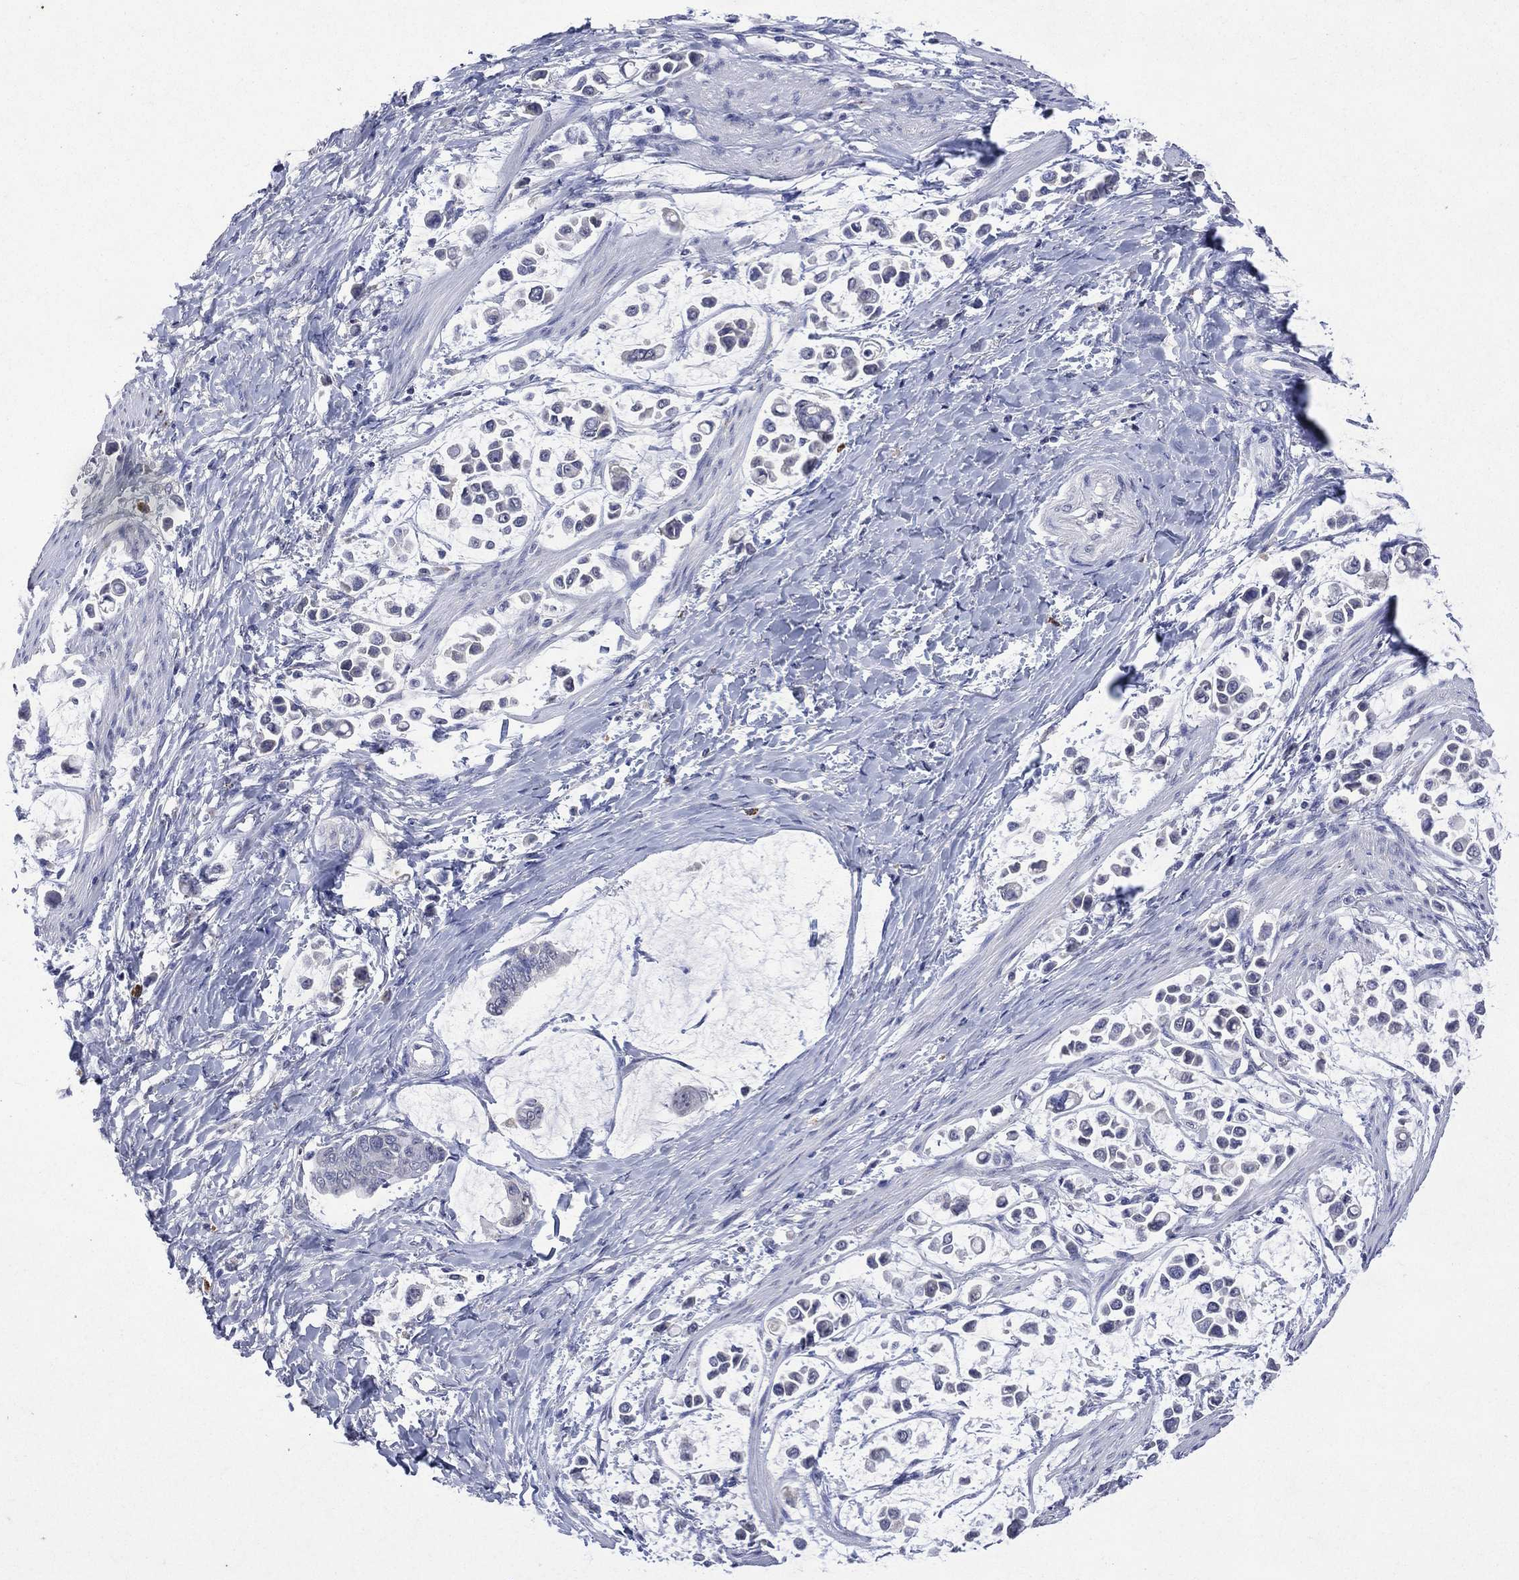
{"staining": {"intensity": "negative", "quantity": "none", "location": "none"}, "tissue": "stomach cancer", "cell_type": "Tumor cells", "image_type": "cancer", "snomed": [{"axis": "morphology", "description": "Adenocarcinoma, NOS"}, {"axis": "topography", "description": "Stomach"}], "caption": "DAB immunohistochemical staining of stomach cancer reveals no significant staining in tumor cells.", "gene": "ASB10", "patient": {"sex": "male", "age": 82}}